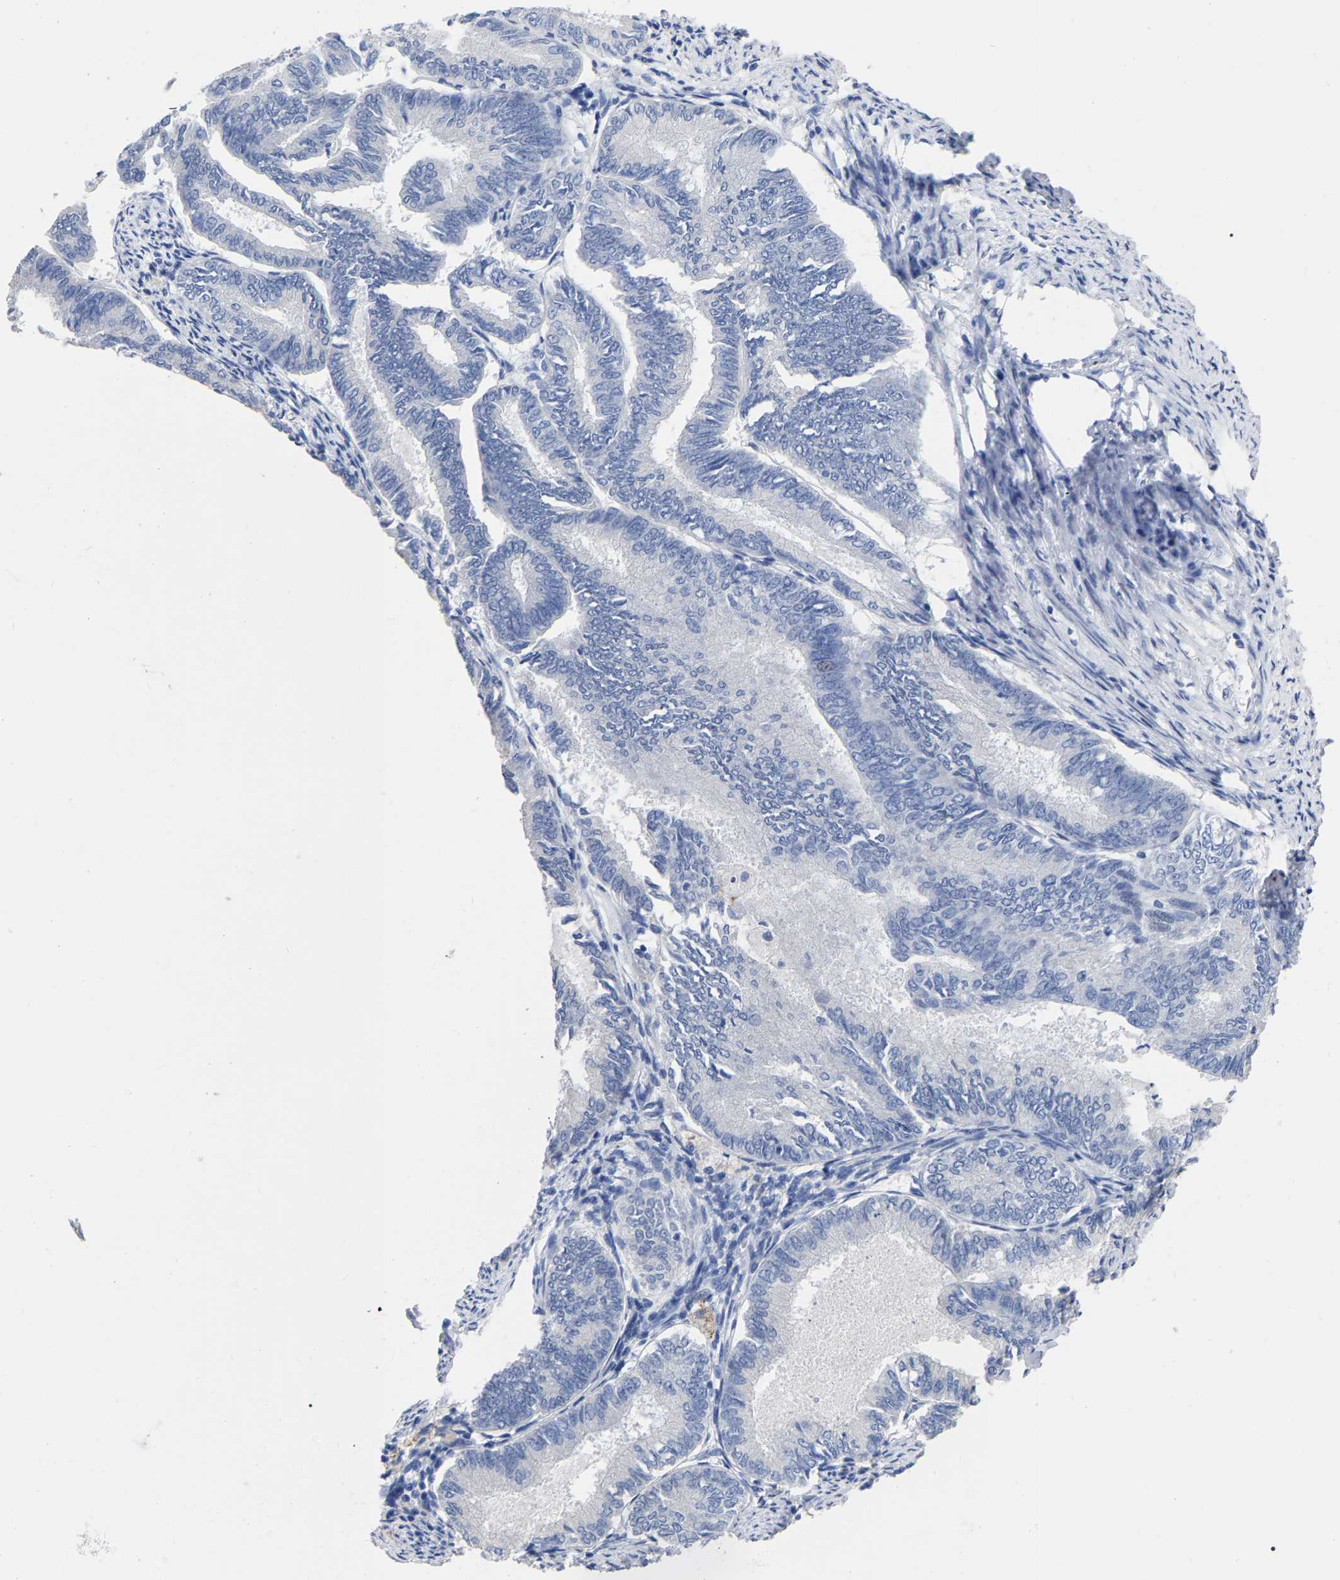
{"staining": {"intensity": "negative", "quantity": "none", "location": "none"}, "tissue": "endometrial cancer", "cell_type": "Tumor cells", "image_type": "cancer", "snomed": [{"axis": "morphology", "description": "Adenocarcinoma, NOS"}, {"axis": "topography", "description": "Endometrium"}], "caption": "Human endometrial cancer stained for a protein using immunohistochemistry (IHC) displays no positivity in tumor cells.", "gene": "ANXA13", "patient": {"sex": "female", "age": 86}}